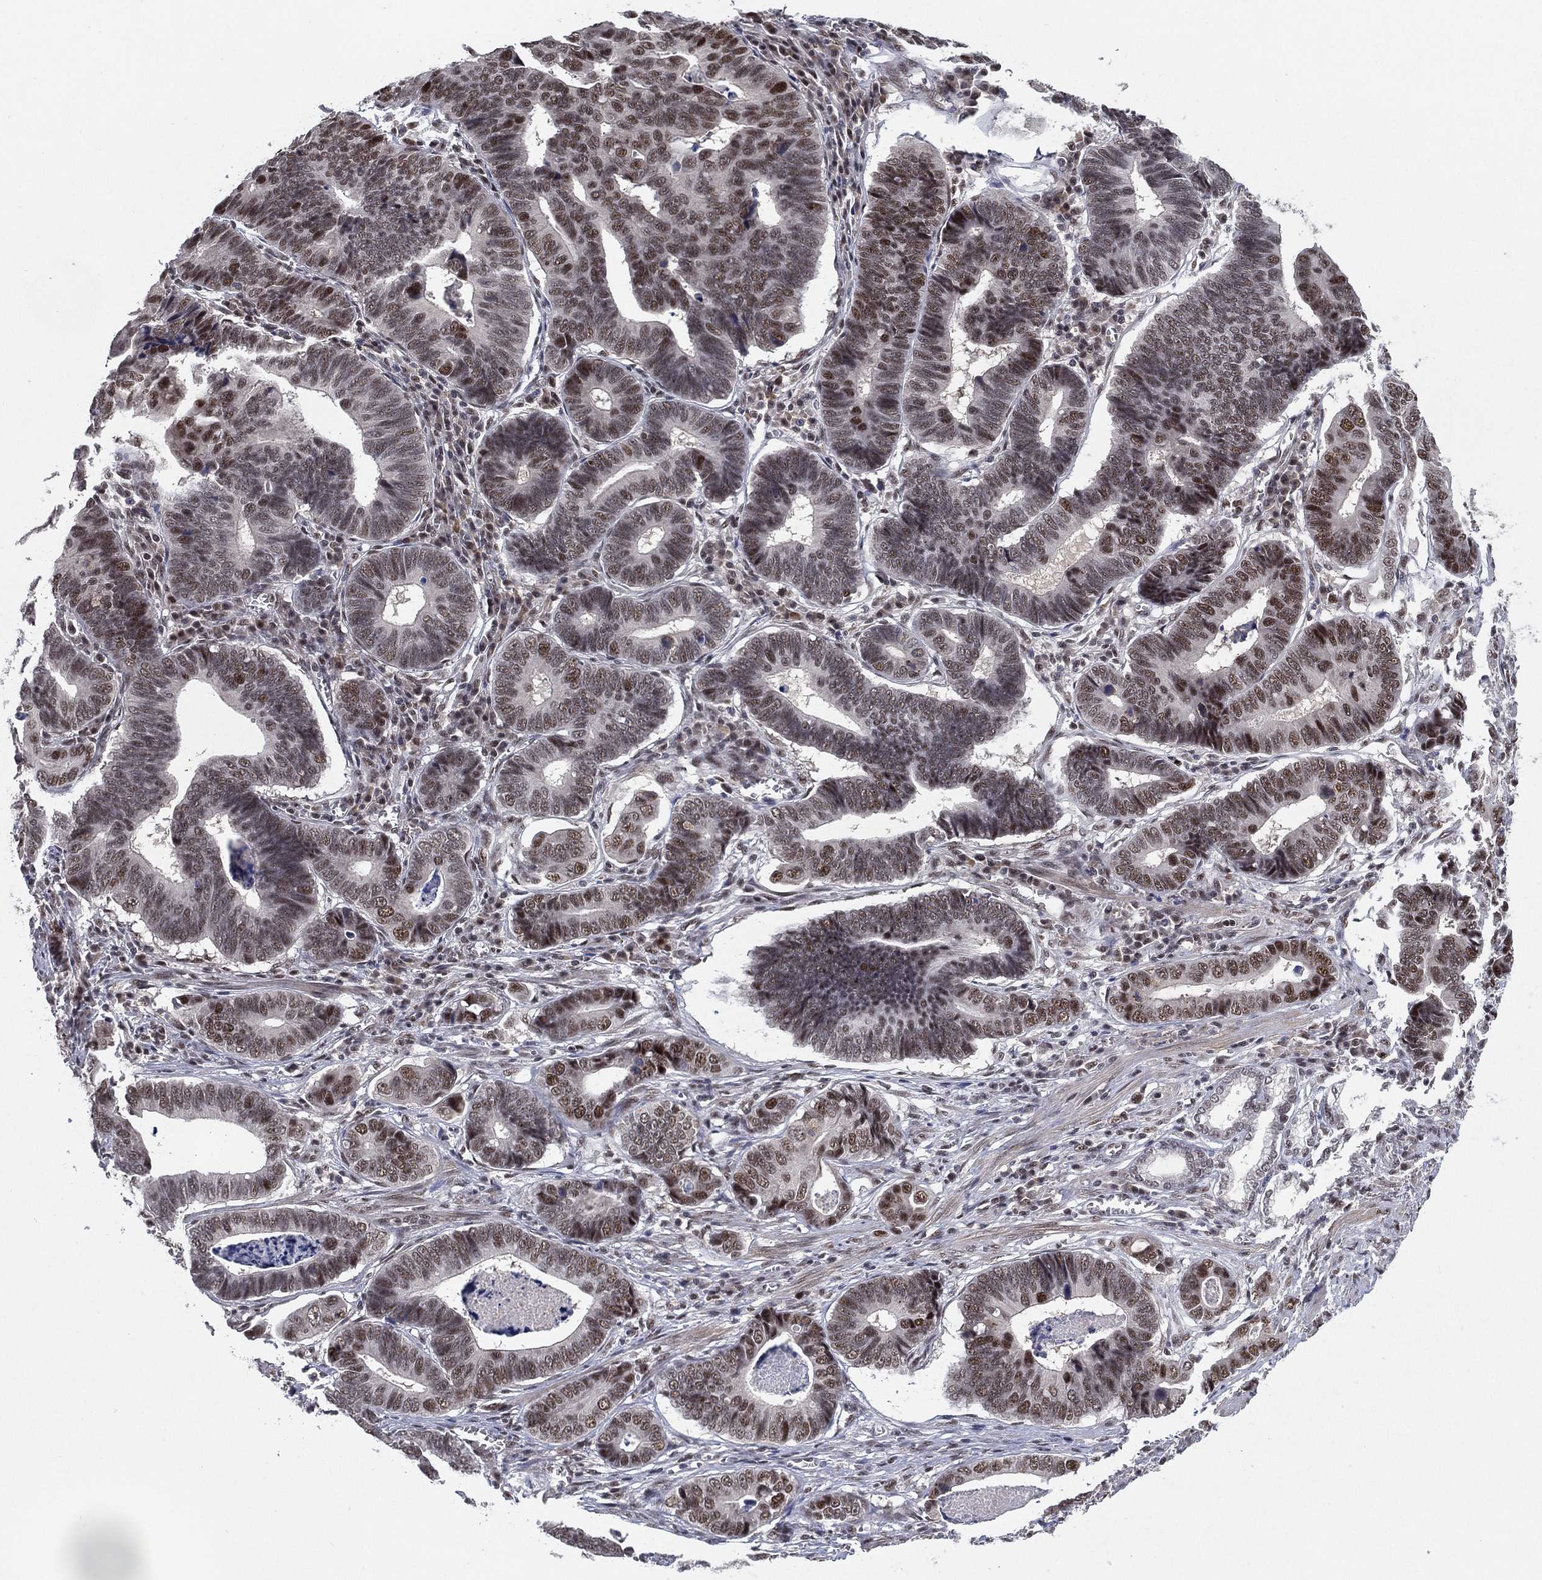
{"staining": {"intensity": "moderate", "quantity": "25%-75%", "location": "nuclear"}, "tissue": "stomach cancer", "cell_type": "Tumor cells", "image_type": "cancer", "snomed": [{"axis": "morphology", "description": "Adenocarcinoma, NOS"}, {"axis": "topography", "description": "Stomach"}], "caption": "Protein expression analysis of stomach cancer displays moderate nuclear positivity in approximately 25%-75% of tumor cells.", "gene": "DGCR8", "patient": {"sex": "male", "age": 84}}